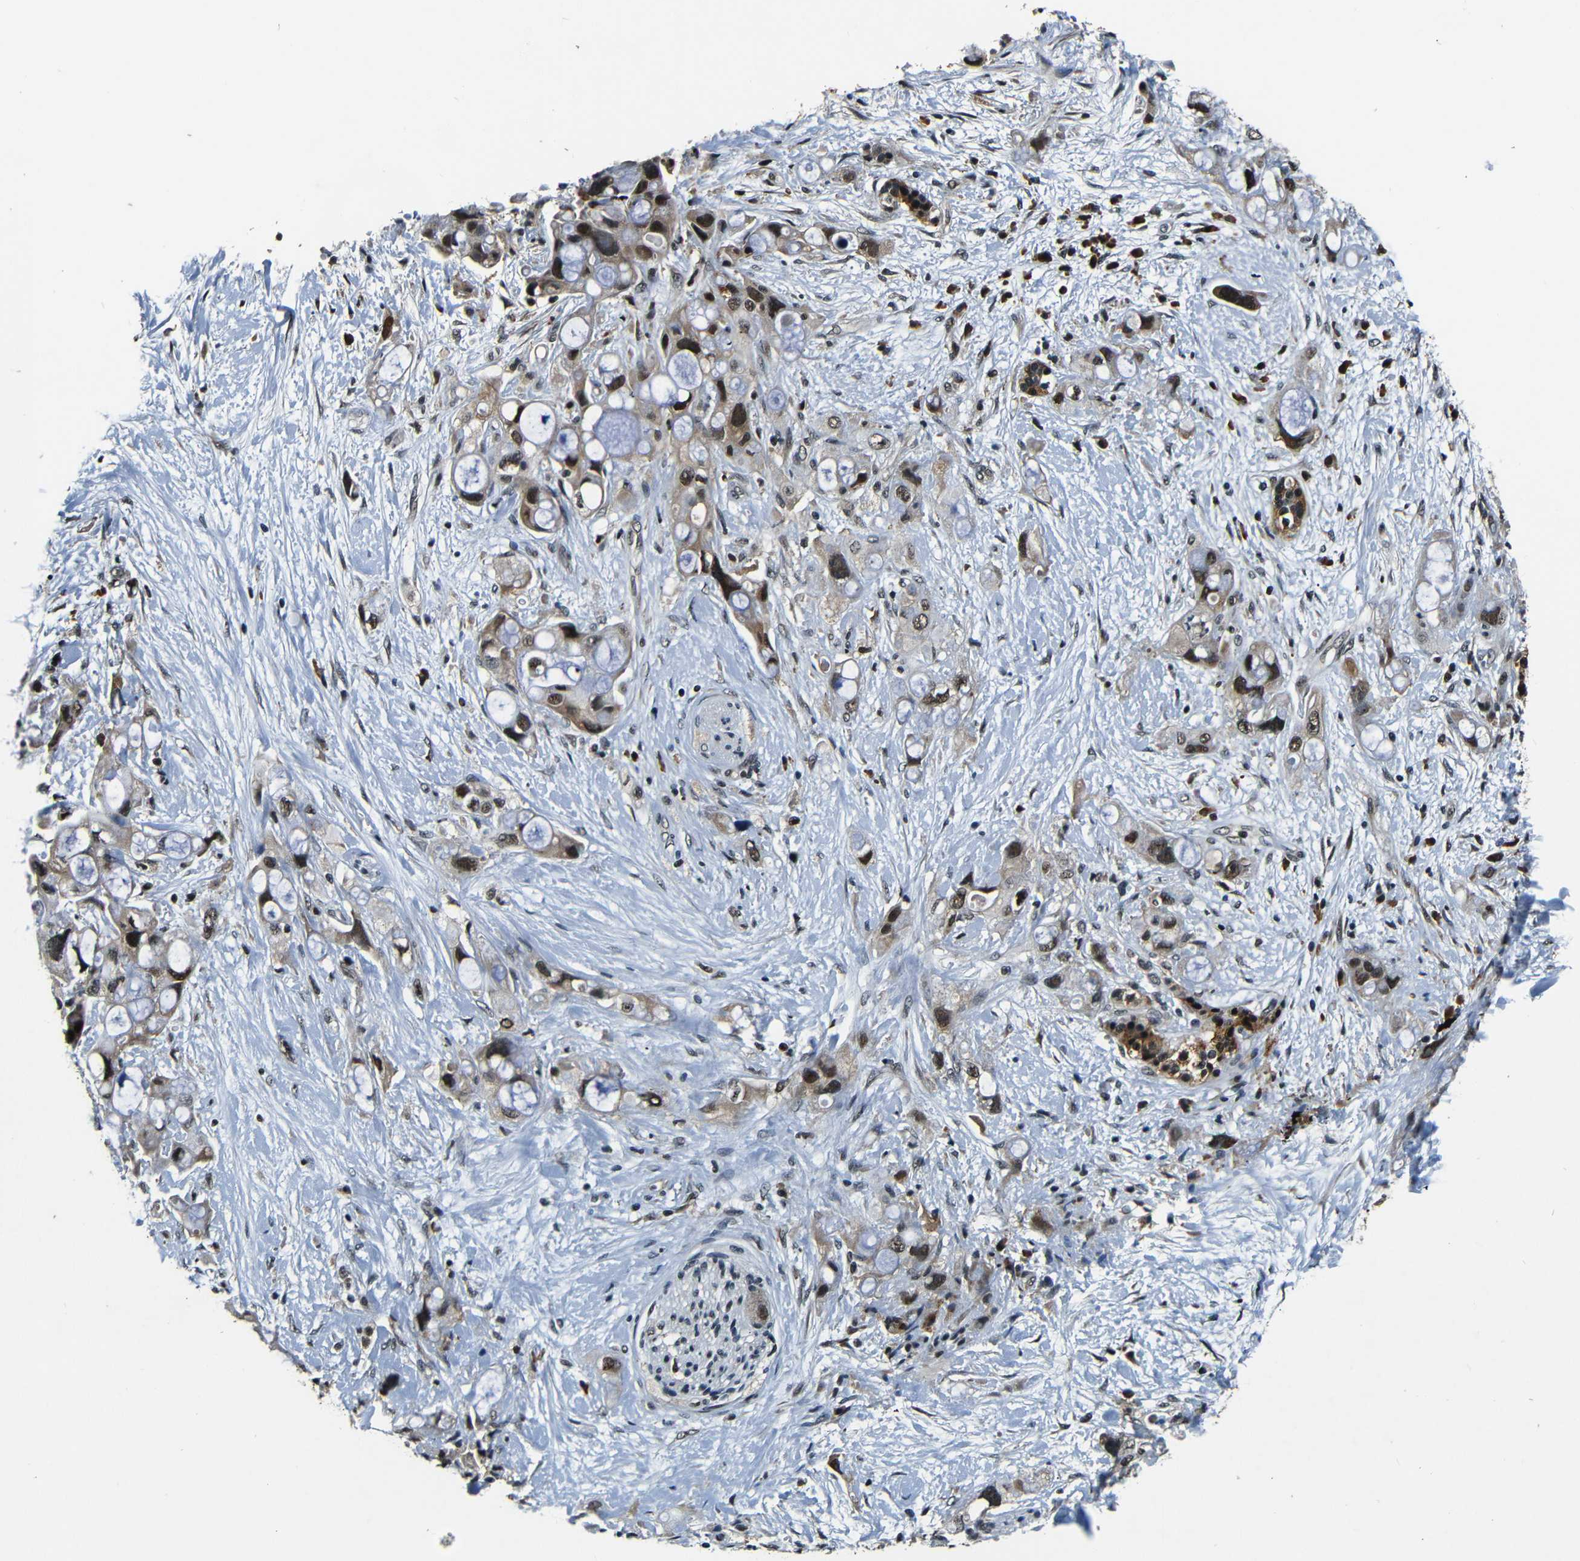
{"staining": {"intensity": "moderate", "quantity": ">75%", "location": "cytoplasmic/membranous,nuclear"}, "tissue": "pancreatic cancer", "cell_type": "Tumor cells", "image_type": "cancer", "snomed": [{"axis": "morphology", "description": "Adenocarcinoma, NOS"}, {"axis": "topography", "description": "Pancreas"}], "caption": "Protein expression analysis of human pancreatic cancer reveals moderate cytoplasmic/membranous and nuclear staining in approximately >75% of tumor cells.", "gene": "FOXD4", "patient": {"sex": "female", "age": 56}}